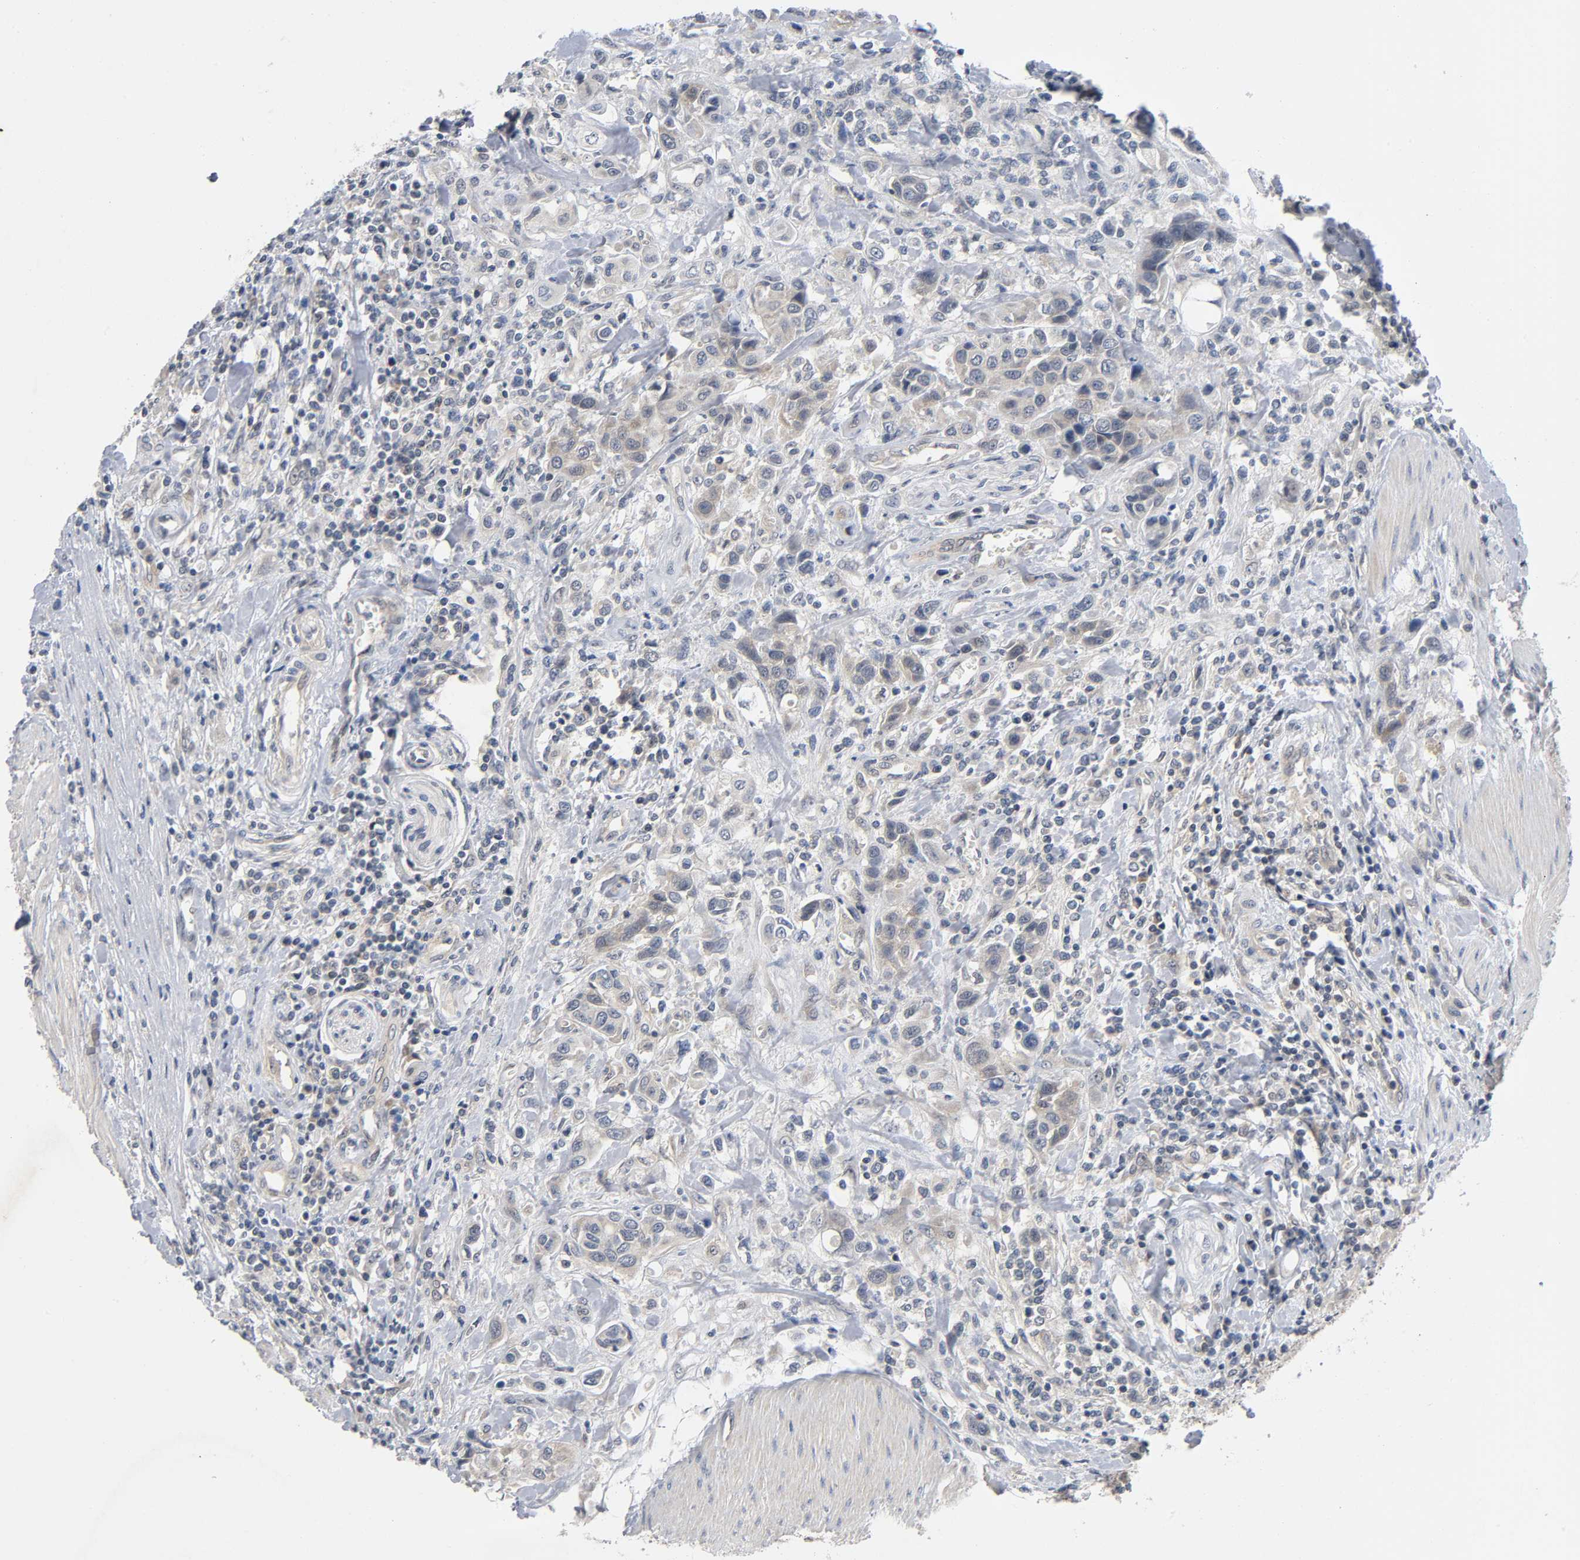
{"staining": {"intensity": "weak", "quantity": ">75%", "location": "cytoplasmic/membranous"}, "tissue": "urothelial cancer", "cell_type": "Tumor cells", "image_type": "cancer", "snomed": [{"axis": "morphology", "description": "Urothelial carcinoma, High grade"}, {"axis": "topography", "description": "Urinary bladder"}], "caption": "Brown immunohistochemical staining in human high-grade urothelial carcinoma exhibits weak cytoplasmic/membranous expression in approximately >75% of tumor cells. Ihc stains the protein in brown and the nuclei are stained blue.", "gene": "MAPK8", "patient": {"sex": "male", "age": 50}}